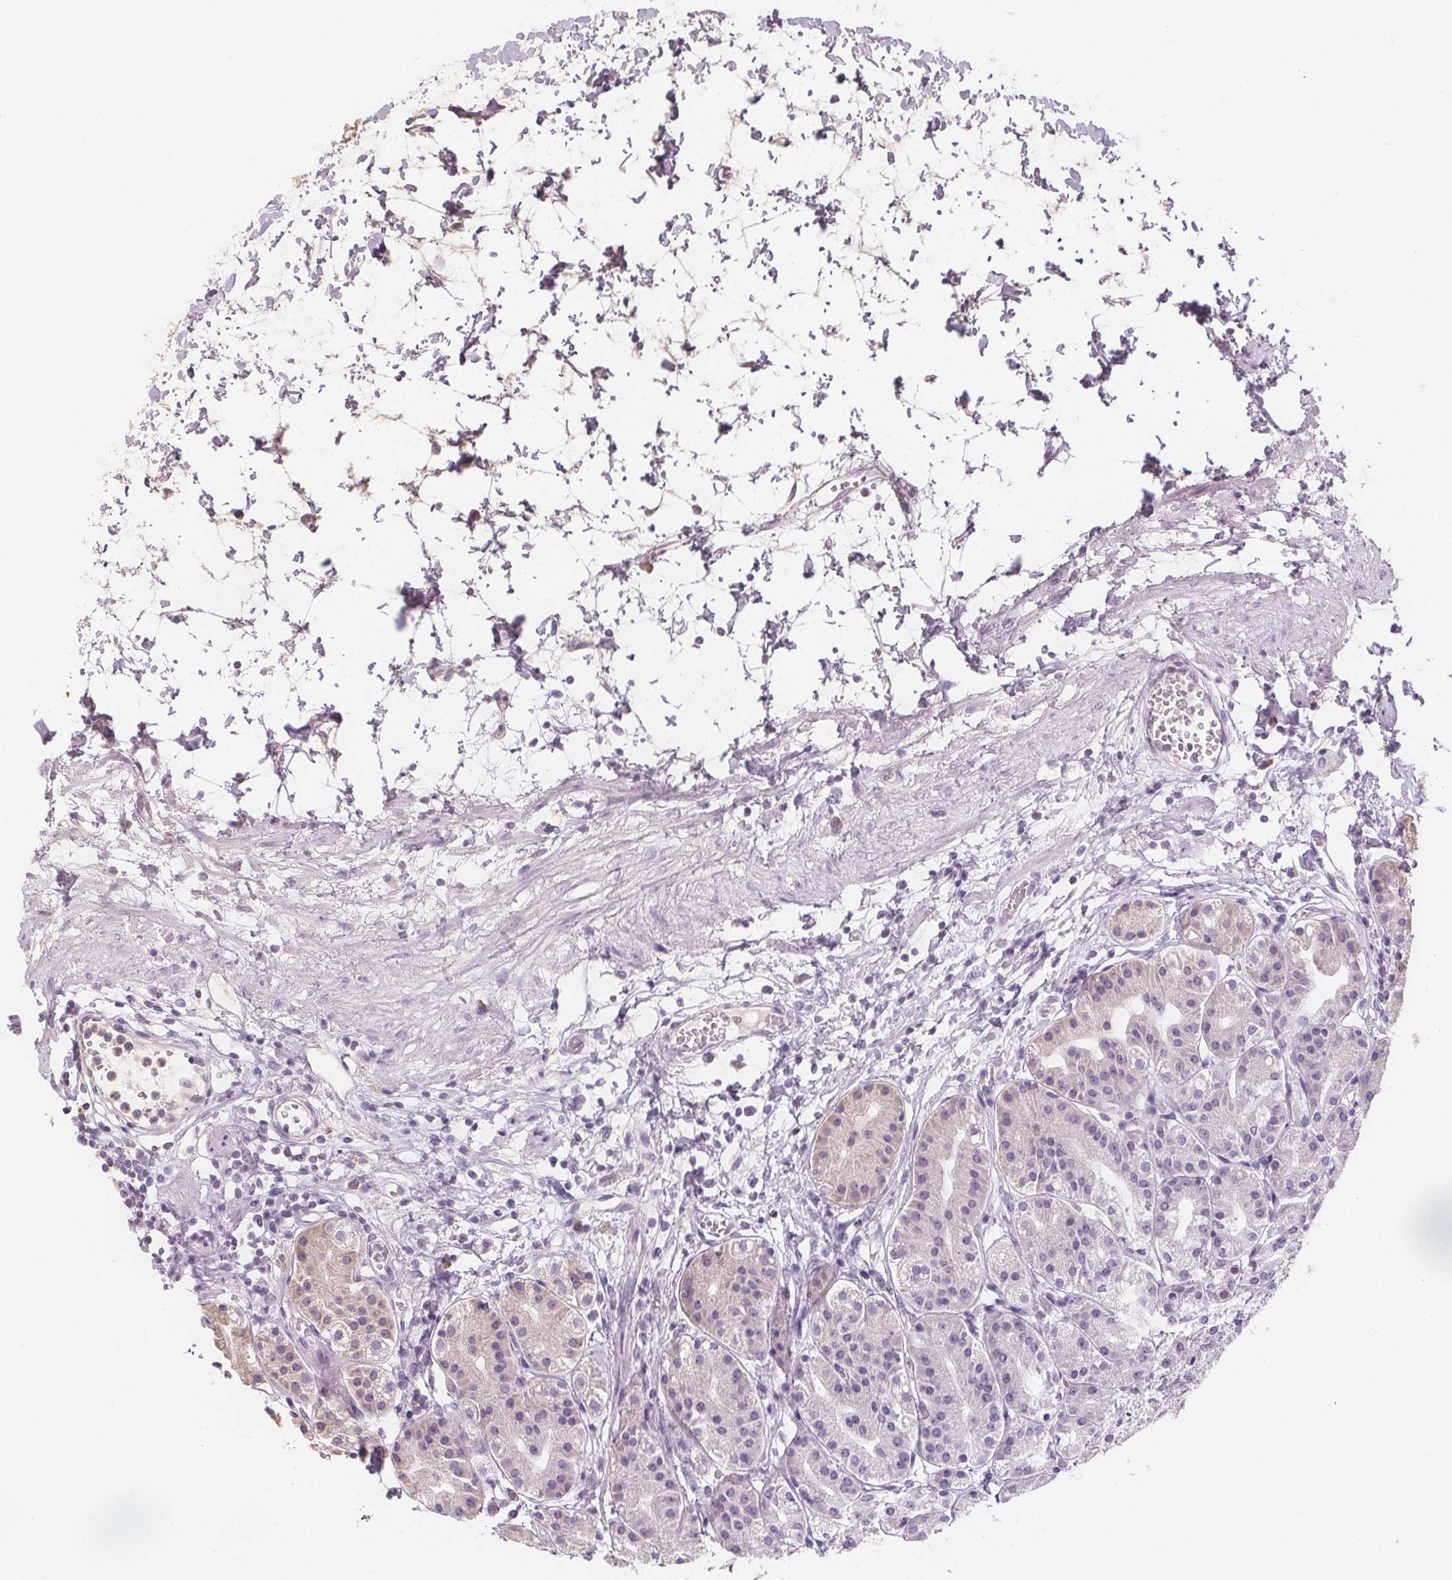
{"staining": {"intensity": "weak", "quantity": "<25%", "location": "cytoplasmic/membranous"}, "tissue": "stomach", "cell_type": "Glandular cells", "image_type": "normal", "snomed": [{"axis": "morphology", "description": "Normal tissue, NOS"}, {"axis": "topography", "description": "Skeletal muscle"}, {"axis": "topography", "description": "Stomach"}], "caption": "DAB (3,3'-diaminobenzidine) immunohistochemical staining of normal human stomach exhibits no significant positivity in glandular cells. Nuclei are stained in blue.", "gene": "TMEM80", "patient": {"sex": "female", "age": 57}}